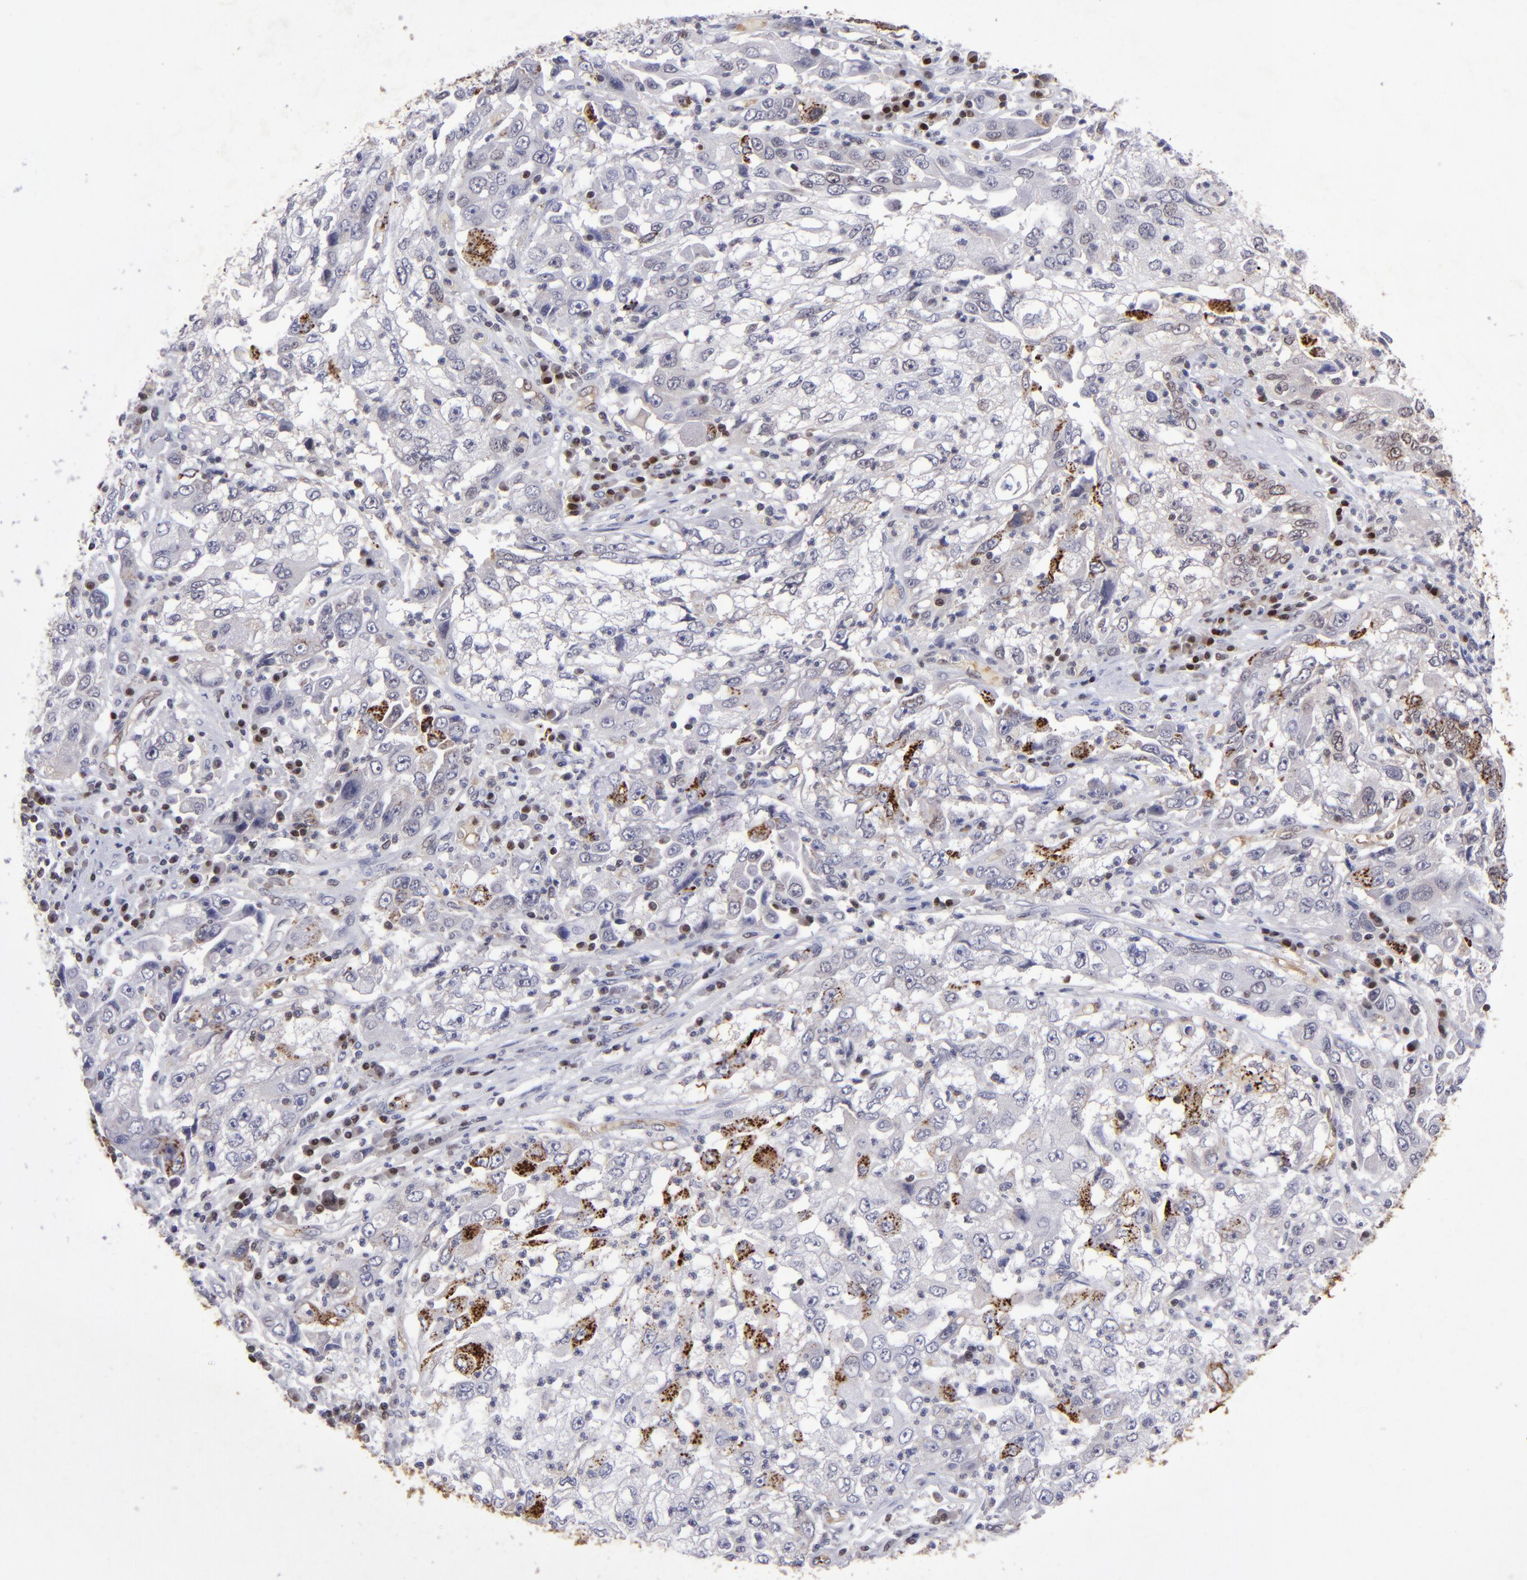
{"staining": {"intensity": "strong", "quantity": "<25%", "location": "cytoplasmic/membranous"}, "tissue": "cervical cancer", "cell_type": "Tumor cells", "image_type": "cancer", "snomed": [{"axis": "morphology", "description": "Squamous cell carcinoma, NOS"}, {"axis": "topography", "description": "Cervix"}], "caption": "Approximately <25% of tumor cells in cervical cancer (squamous cell carcinoma) exhibit strong cytoplasmic/membranous protein positivity as visualized by brown immunohistochemical staining.", "gene": "MGMT", "patient": {"sex": "female", "age": 36}}